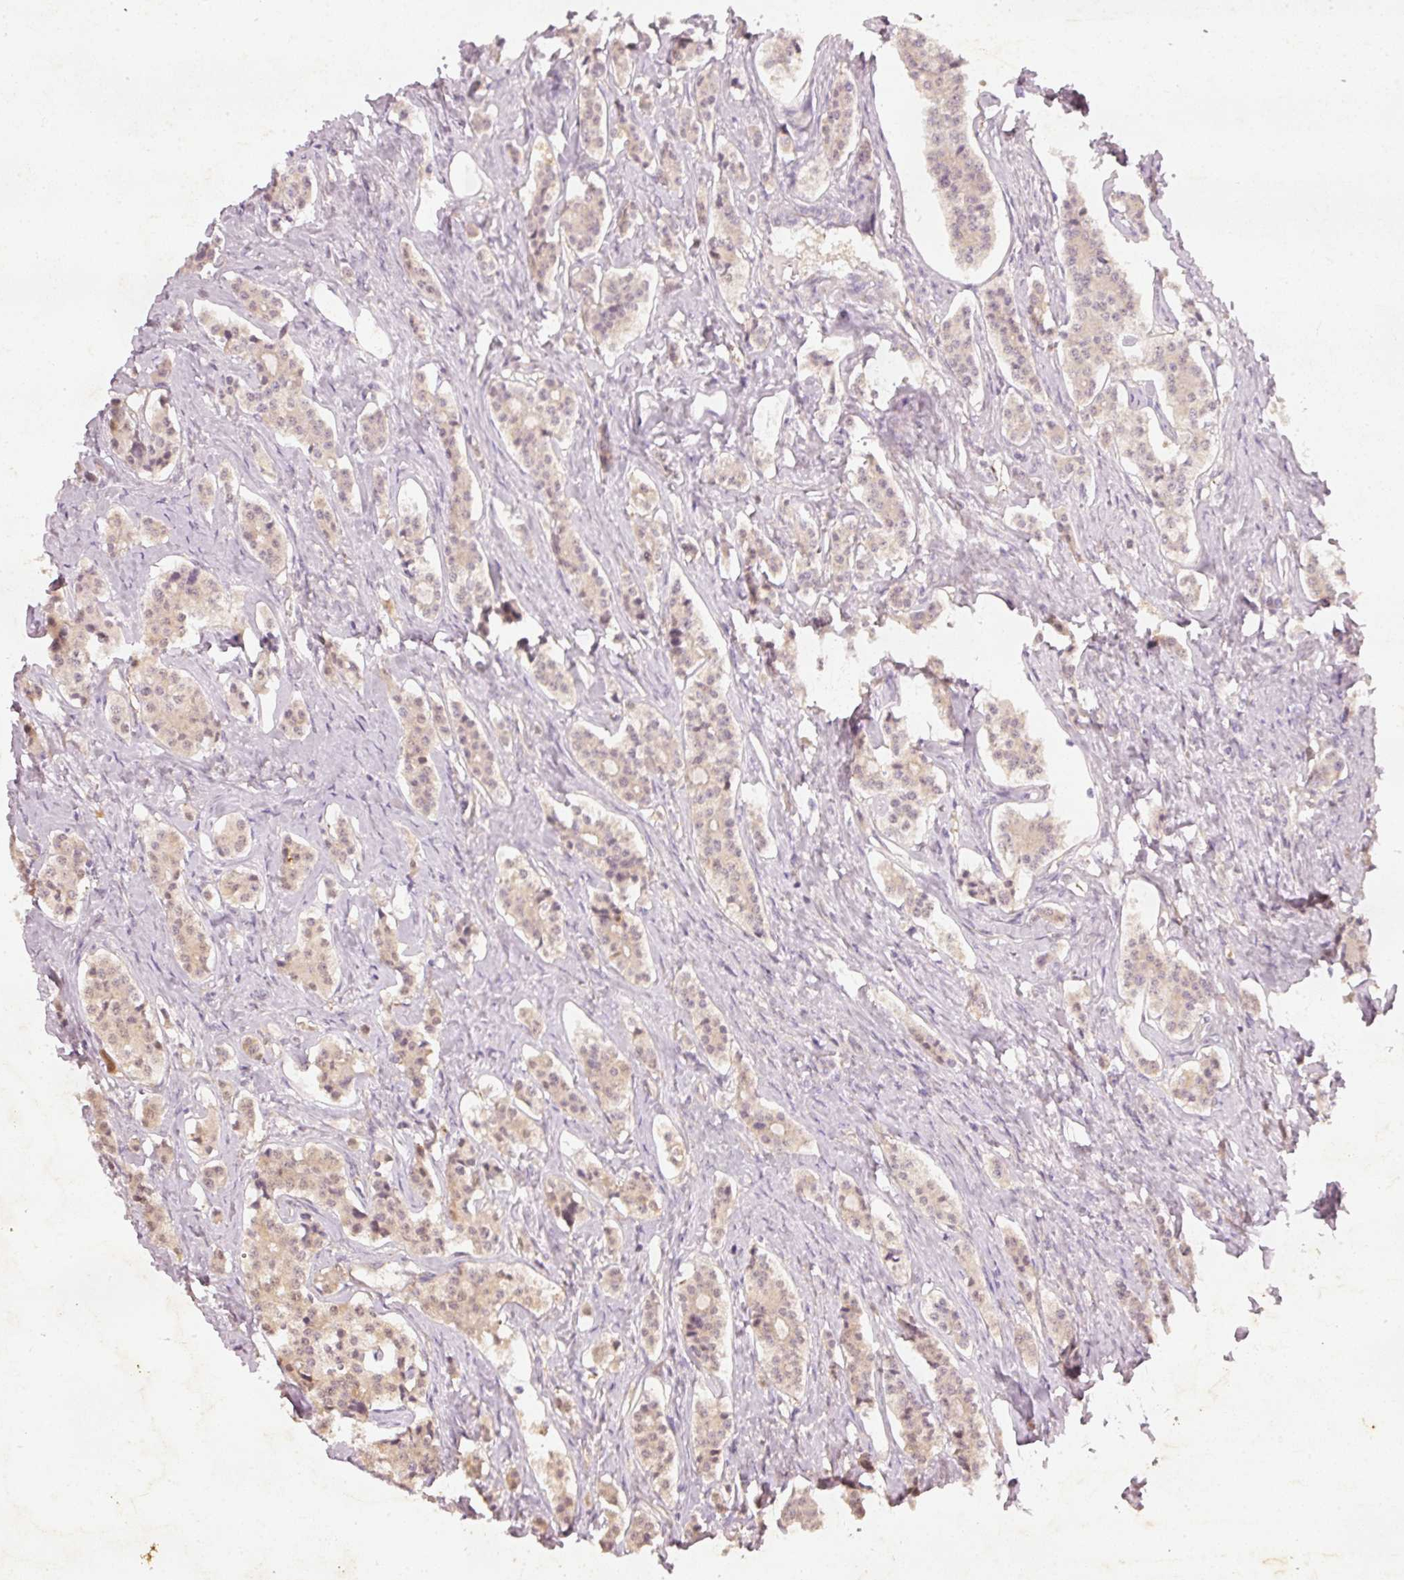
{"staining": {"intensity": "weak", "quantity": ">75%", "location": "cytoplasmic/membranous"}, "tissue": "carcinoid", "cell_type": "Tumor cells", "image_type": "cancer", "snomed": [{"axis": "morphology", "description": "Carcinoid, malignant, NOS"}, {"axis": "topography", "description": "Small intestine"}], "caption": "IHC micrograph of neoplastic tissue: human malignant carcinoid stained using immunohistochemistry (IHC) demonstrates low levels of weak protein expression localized specifically in the cytoplasmic/membranous of tumor cells, appearing as a cytoplasmic/membranous brown color.", "gene": "RGL2", "patient": {"sex": "male", "age": 63}}